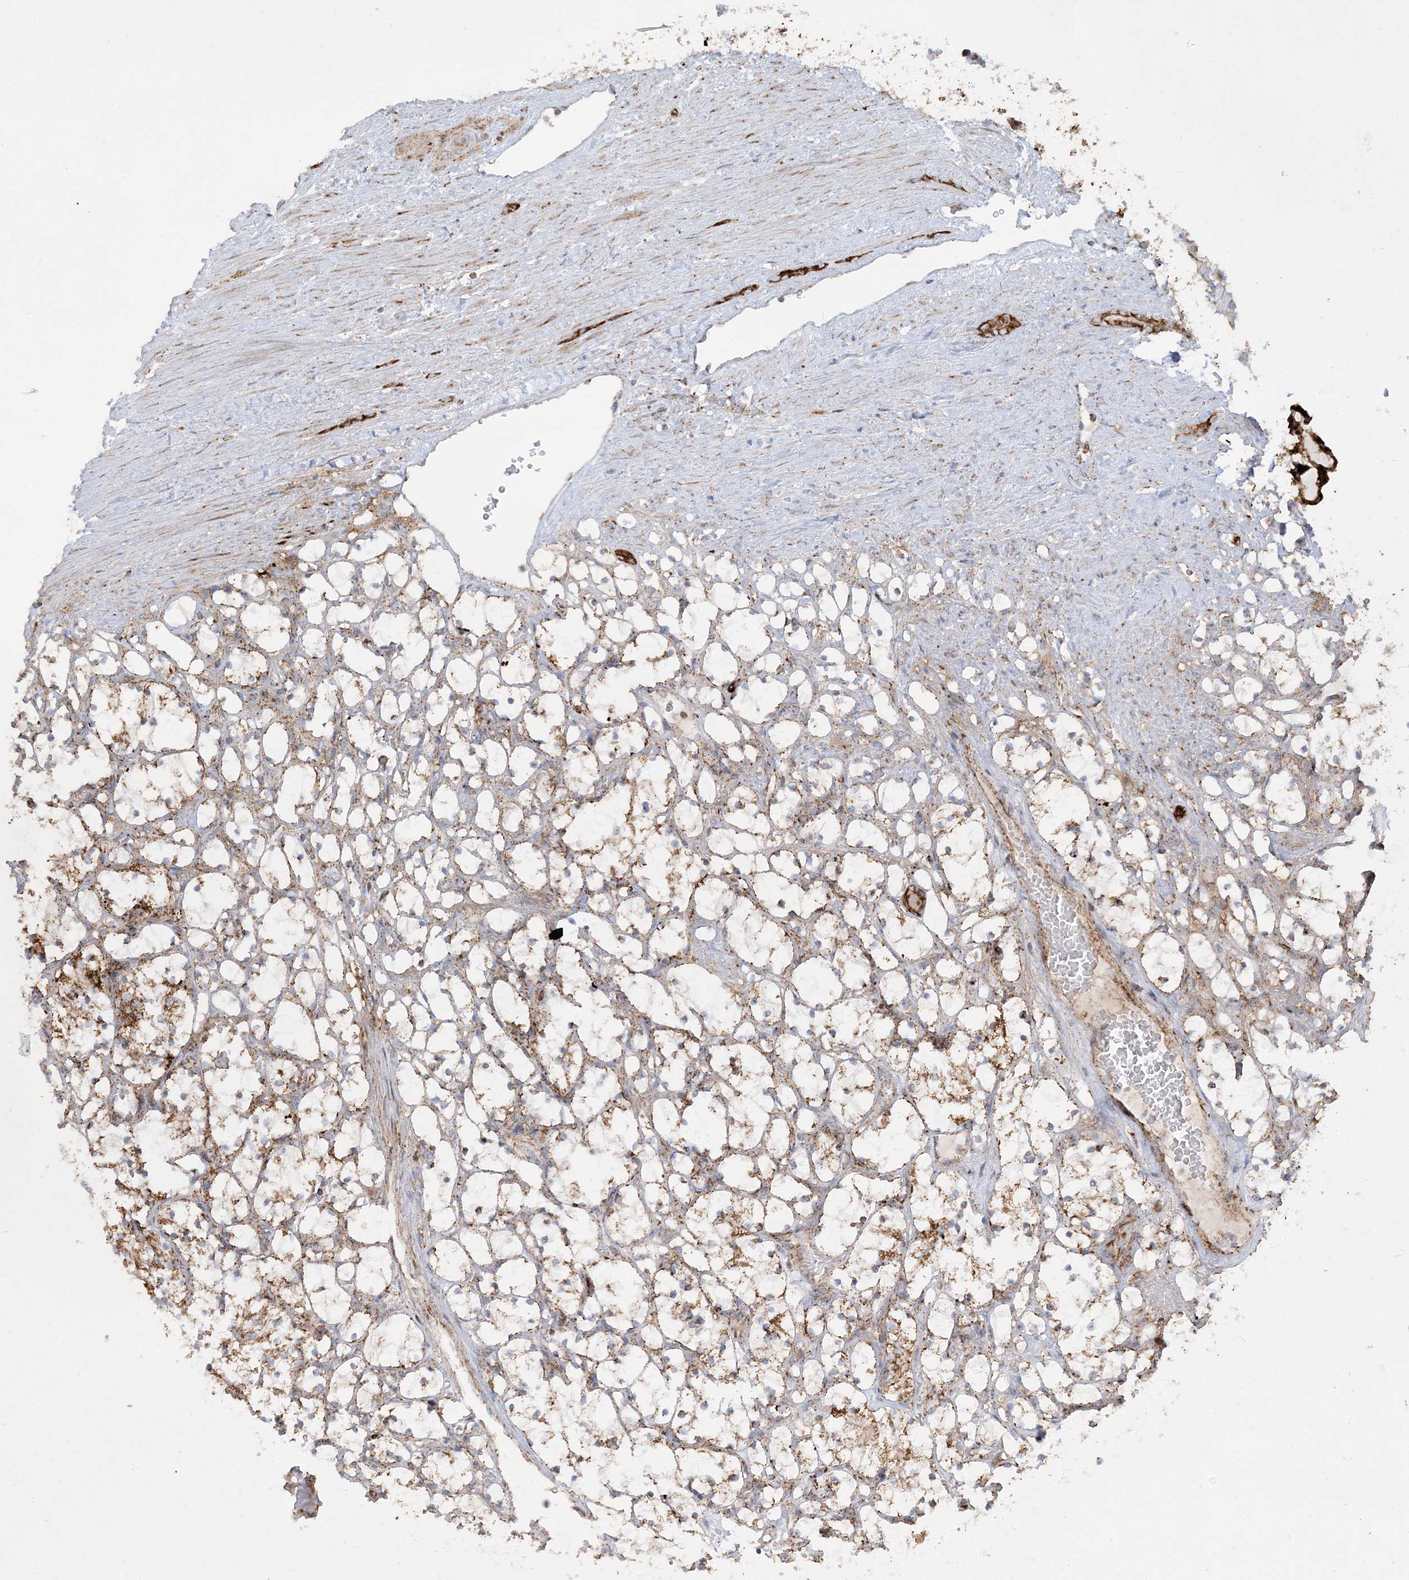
{"staining": {"intensity": "moderate", "quantity": ">75%", "location": "cytoplasmic/membranous"}, "tissue": "renal cancer", "cell_type": "Tumor cells", "image_type": "cancer", "snomed": [{"axis": "morphology", "description": "Adenocarcinoma, NOS"}, {"axis": "topography", "description": "Kidney"}], "caption": "This is a photomicrograph of immunohistochemistry (IHC) staining of adenocarcinoma (renal), which shows moderate expression in the cytoplasmic/membranous of tumor cells.", "gene": "NDUFAF3", "patient": {"sex": "female", "age": 69}}